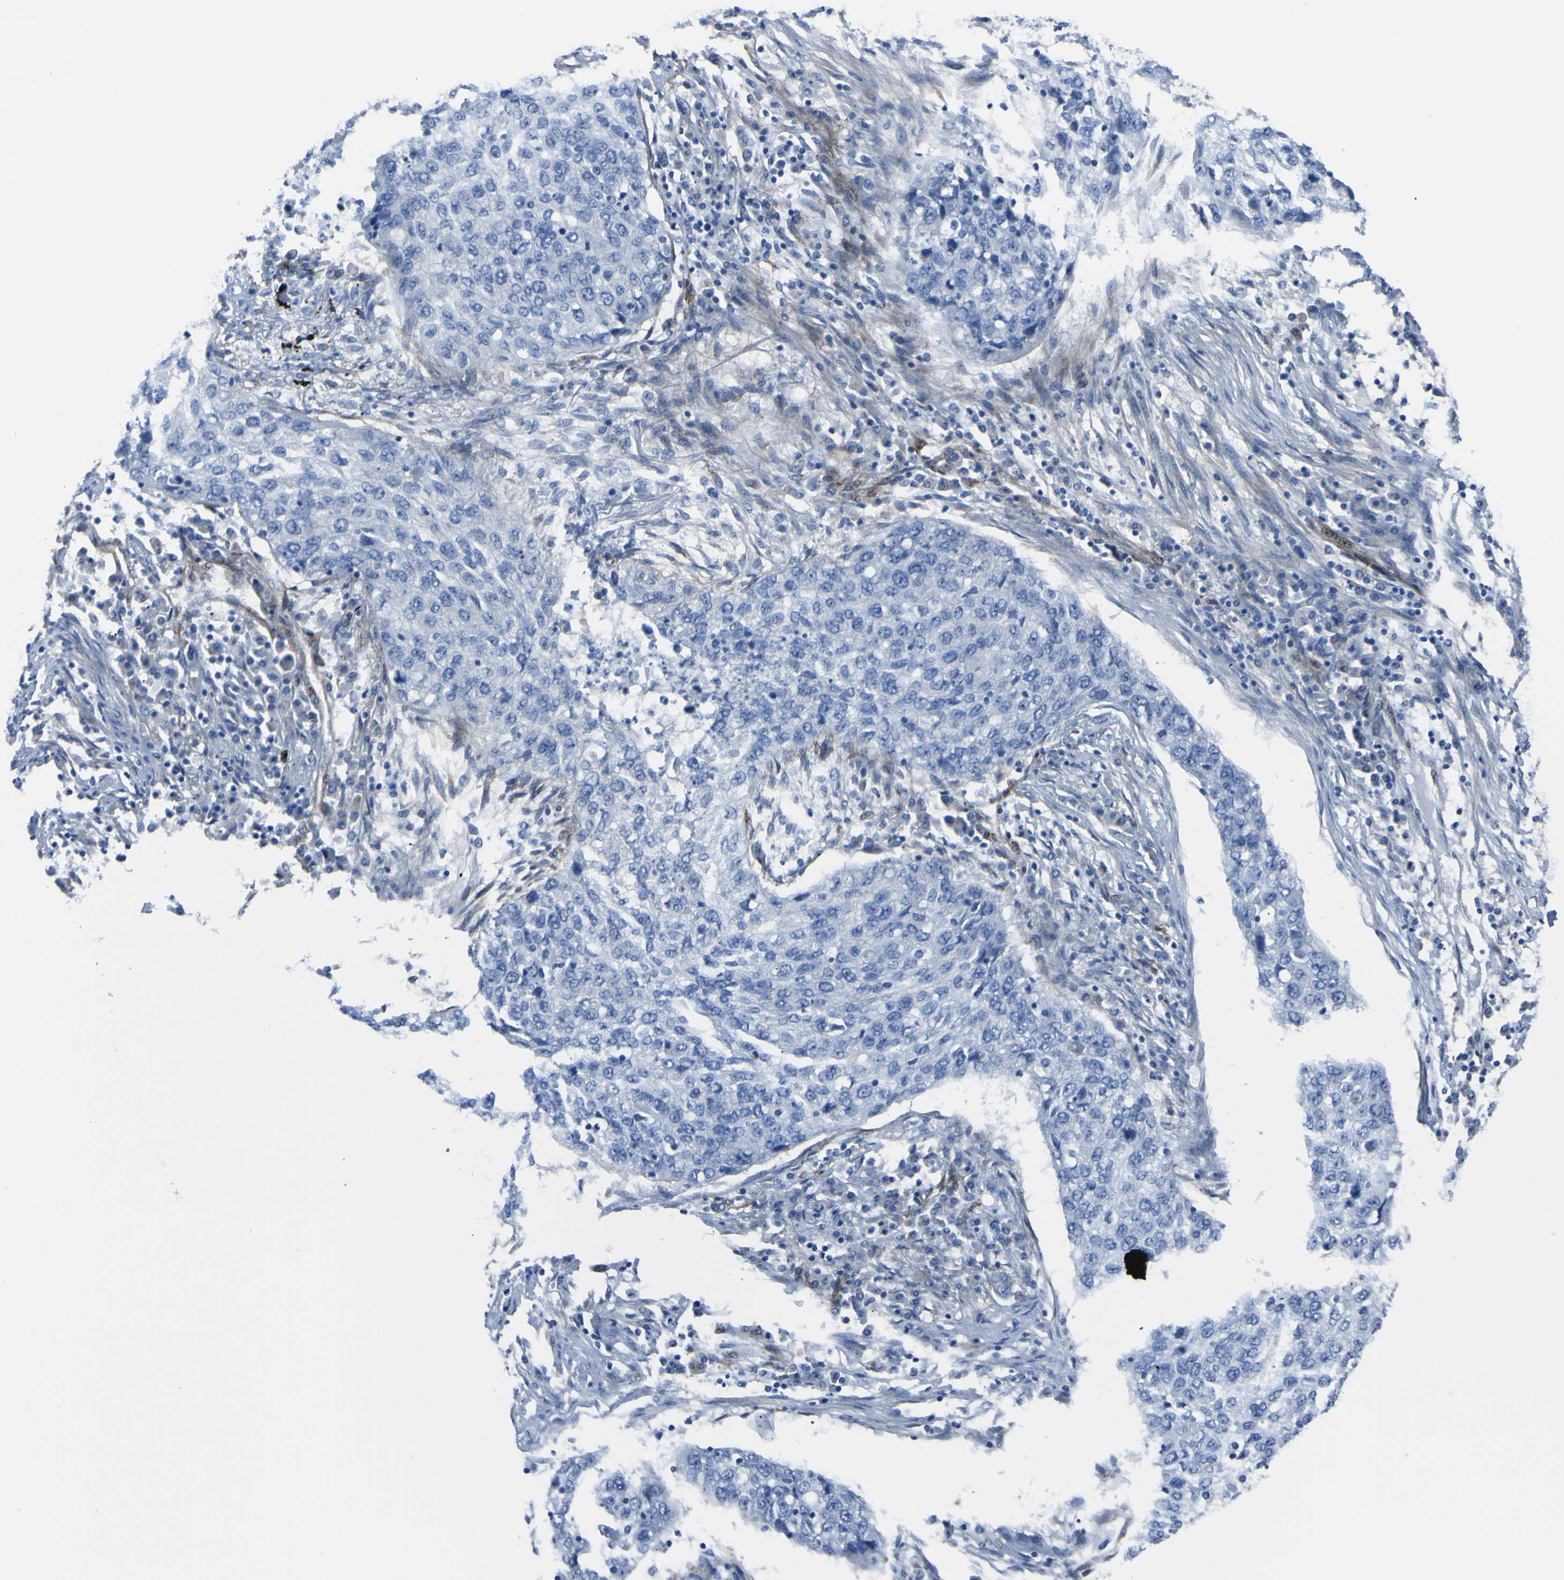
{"staining": {"intensity": "negative", "quantity": "none", "location": "none"}, "tissue": "lung cancer", "cell_type": "Tumor cells", "image_type": "cancer", "snomed": [{"axis": "morphology", "description": "Squamous cell carcinoma, NOS"}, {"axis": "topography", "description": "Lung"}], "caption": "Lung cancer (squamous cell carcinoma) was stained to show a protein in brown. There is no significant positivity in tumor cells.", "gene": "LRRN1", "patient": {"sex": "female", "age": 63}}